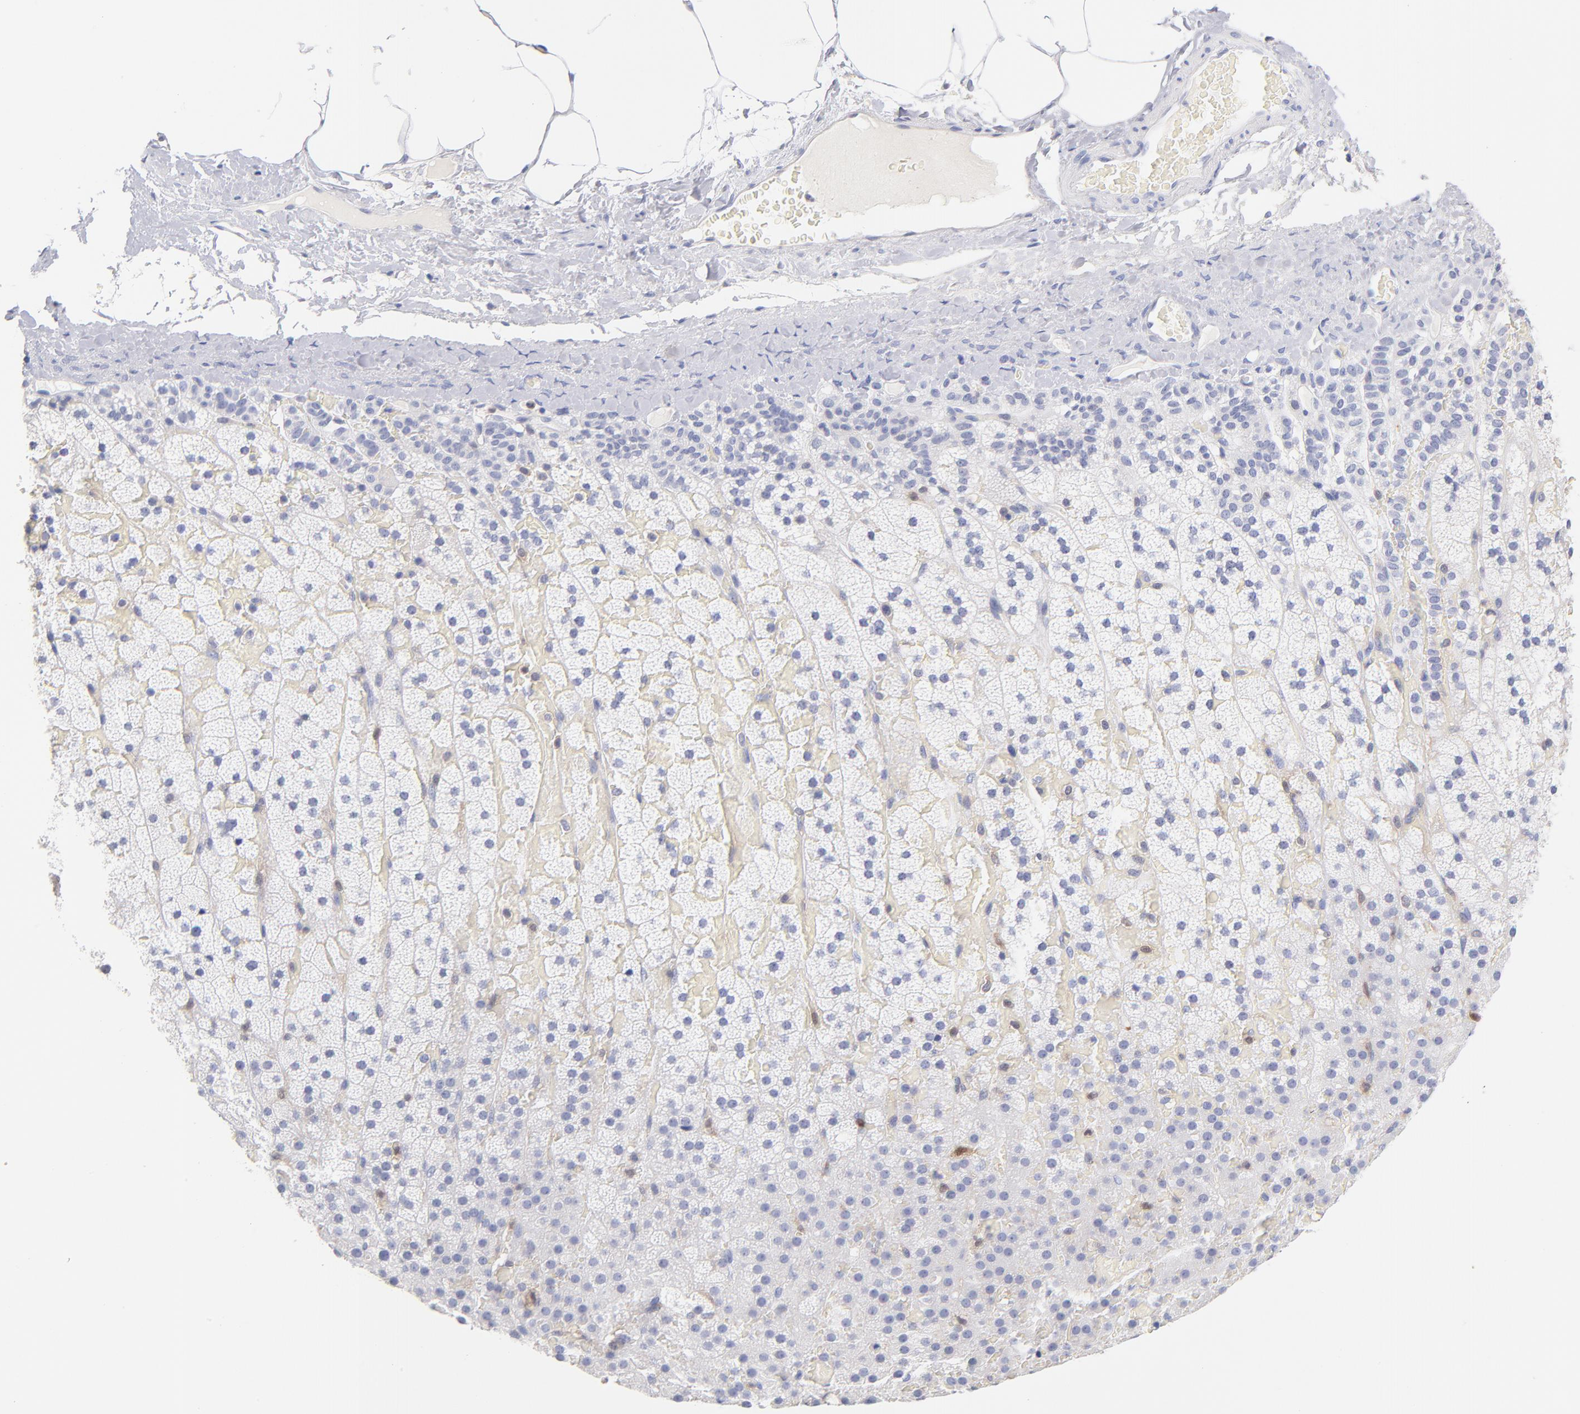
{"staining": {"intensity": "negative", "quantity": "none", "location": "none"}, "tissue": "adrenal gland", "cell_type": "Glandular cells", "image_type": "normal", "snomed": [{"axis": "morphology", "description": "Normal tissue, NOS"}, {"axis": "topography", "description": "Adrenal gland"}], "caption": "A high-resolution micrograph shows IHC staining of unremarkable adrenal gland, which exhibits no significant expression in glandular cells. (Immunohistochemistry, brightfield microscopy, high magnification).", "gene": "BID", "patient": {"sex": "male", "age": 35}}